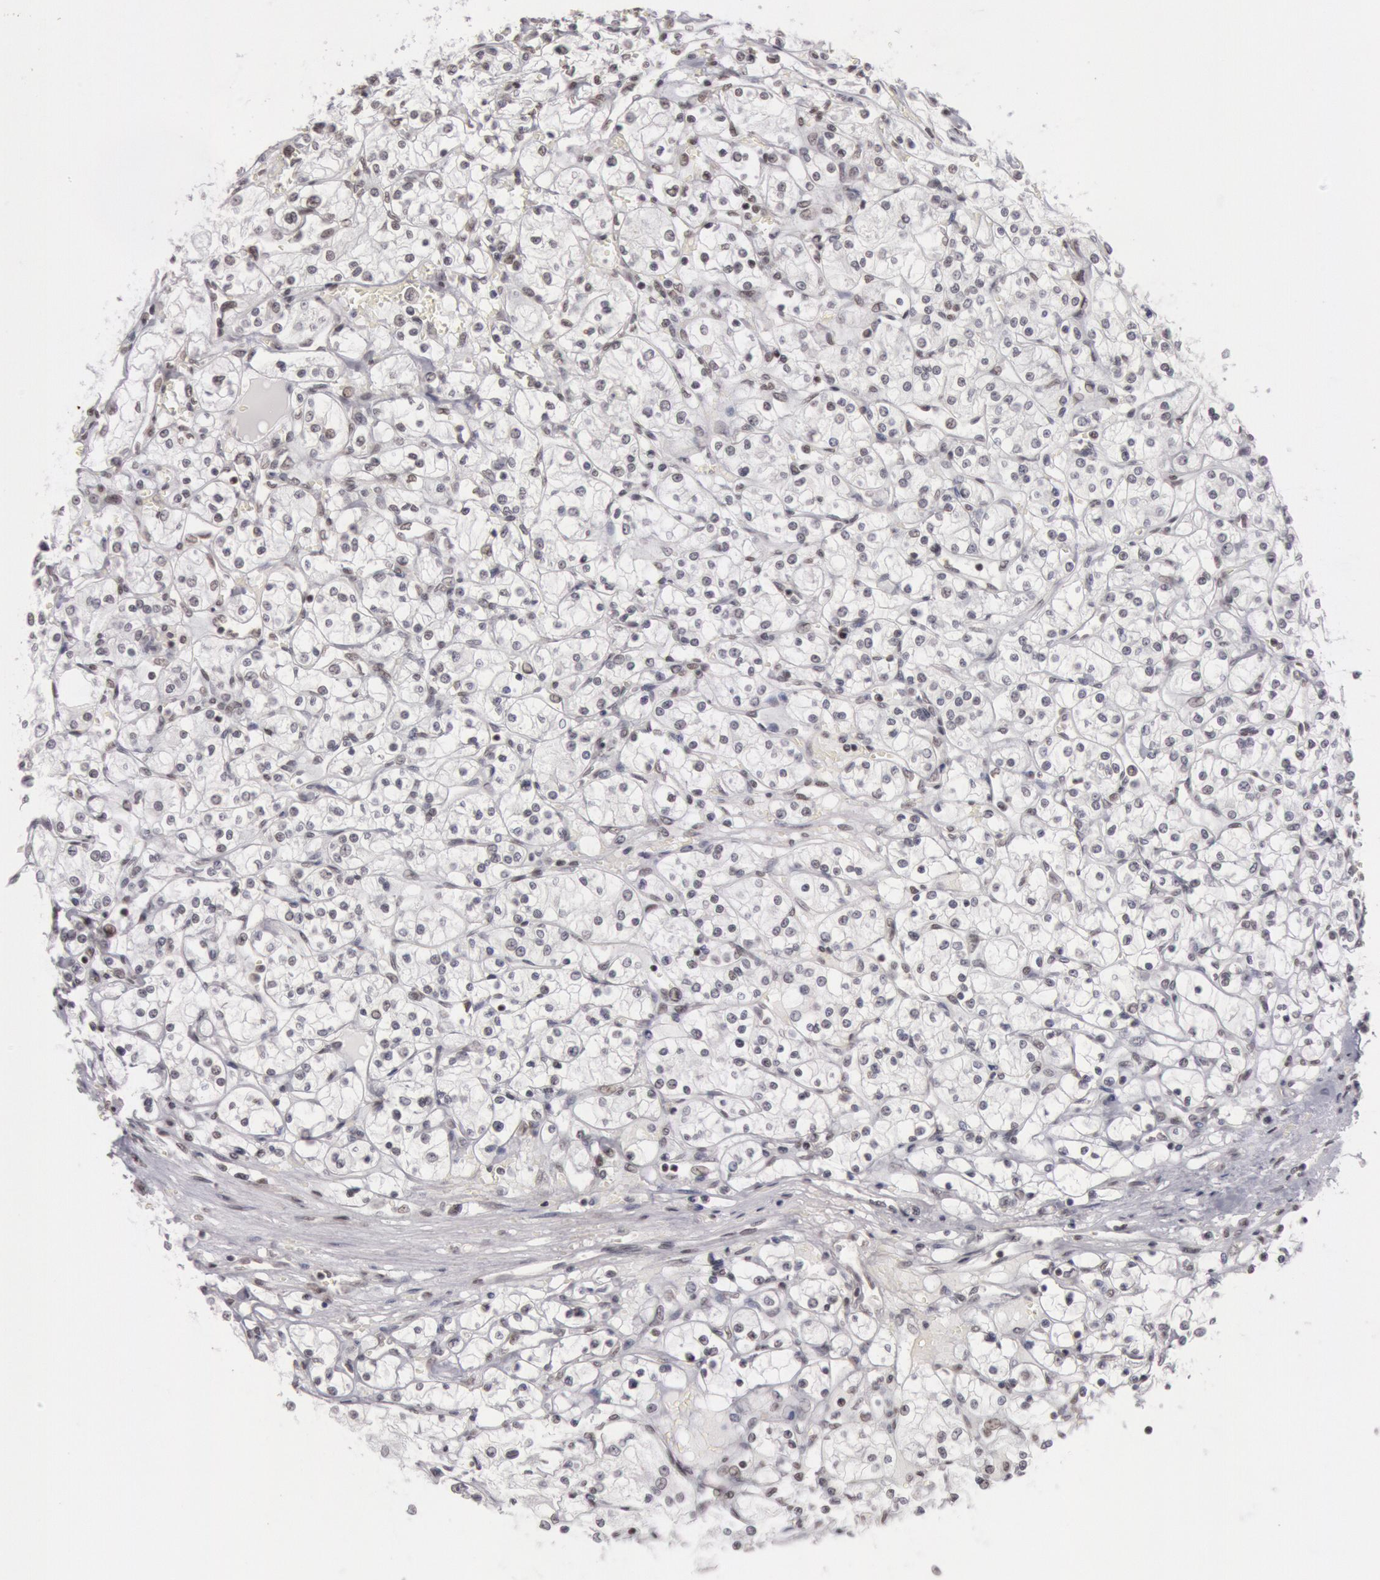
{"staining": {"intensity": "weak", "quantity": "25%-75%", "location": "nuclear"}, "tissue": "renal cancer", "cell_type": "Tumor cells", "image_type": "cancer", "snomed": [{"axis": "morphology", "description": "Adenocarcinoma, NOS"}, {"axis": "topography", "description": "Kidney"}], "caption": "Renal cancer (adenocarcinoma) tissue displays weak nuclear expression in approximately 25%-75% of tumor cells Nuclei are stained in blue.", "gene": "ESS2", "patient": {"sex": "male", "age": 61}}